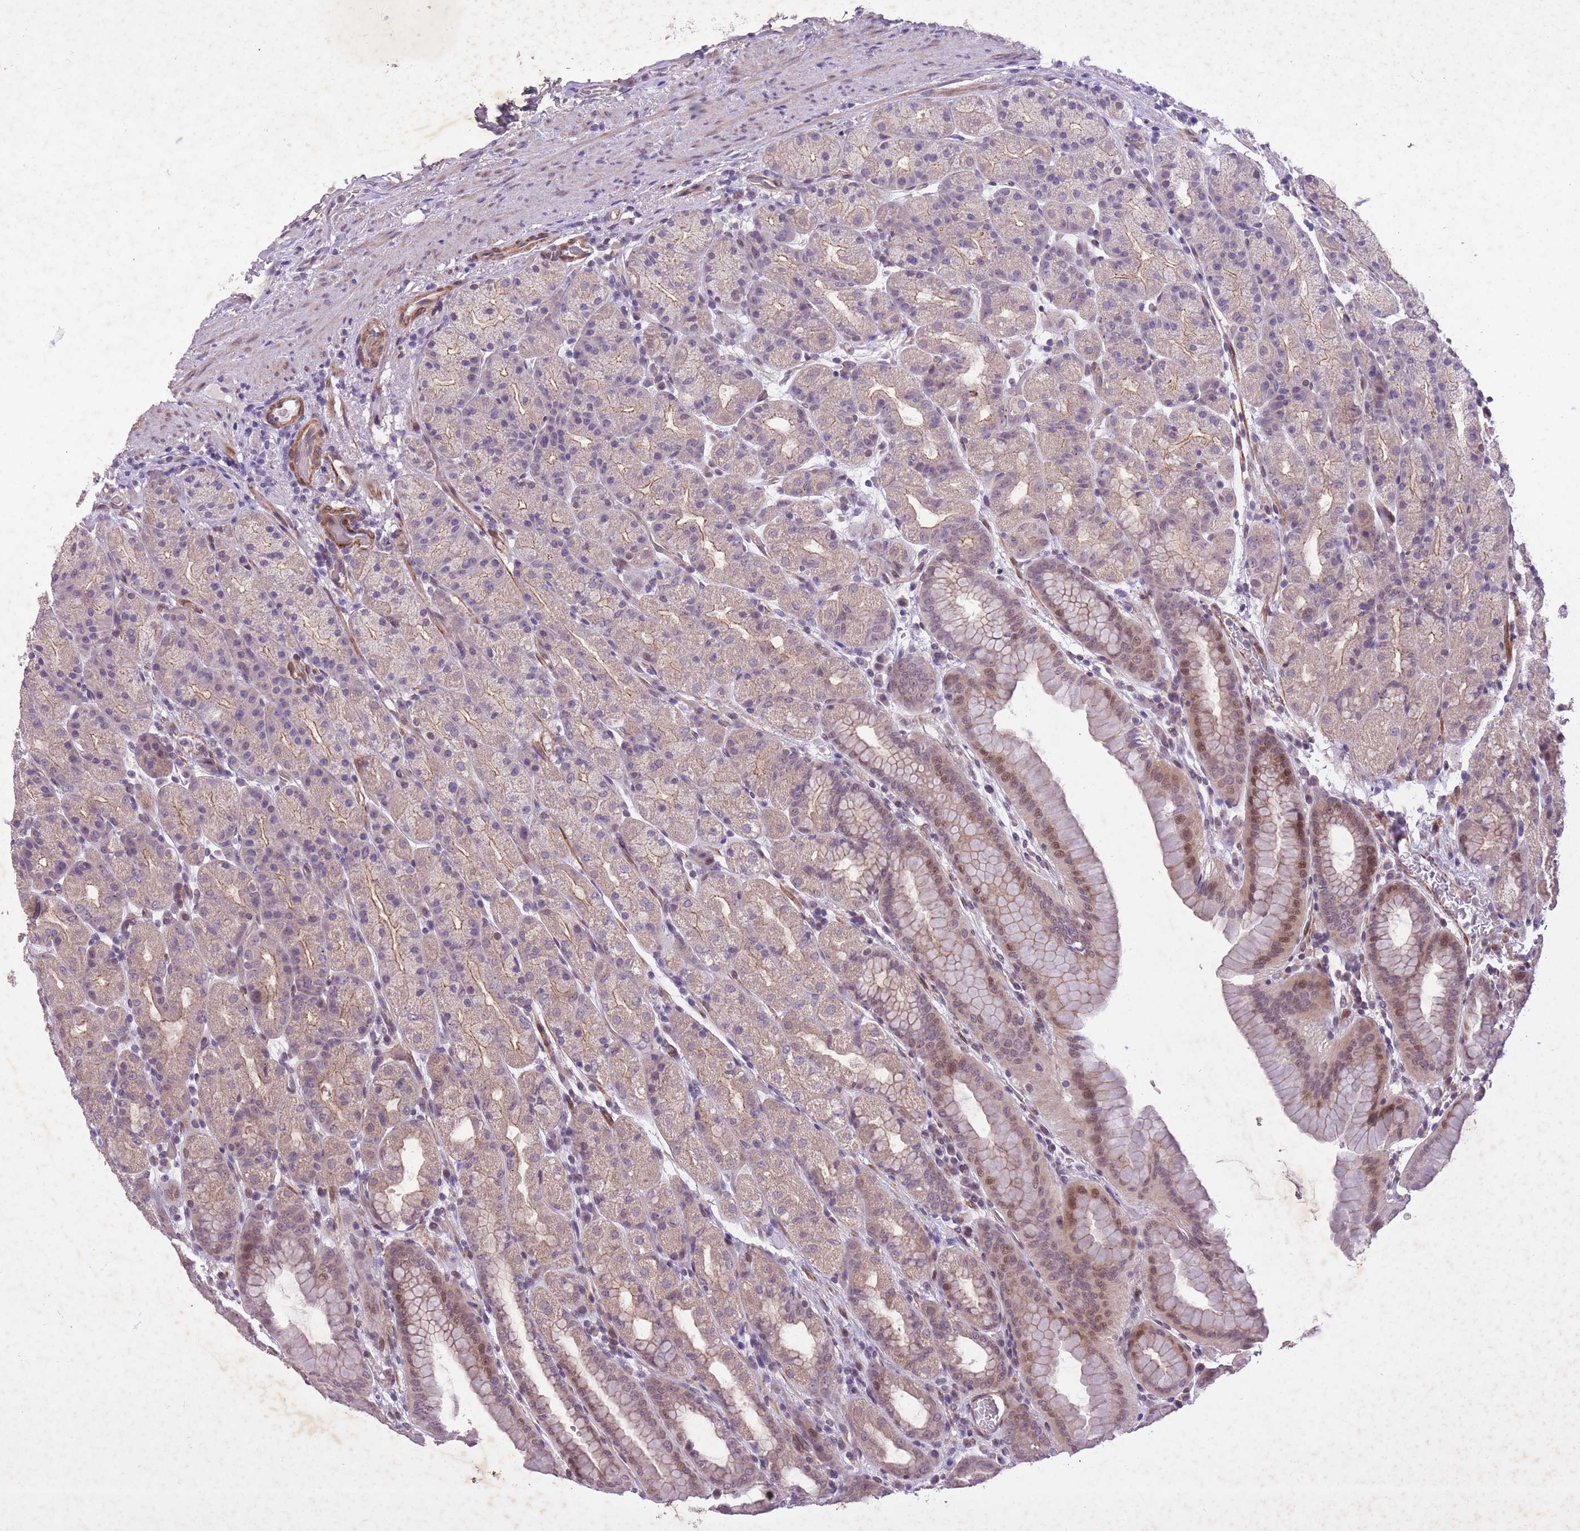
{"staining": {"intensity": "moderate", "quantity": "25%-75%", "location": "cytoplasmic/membranous,nuclear"}, "tissue": "stomach", "cell_type": "Glandular cells", "image_type": "normal", "snomed": [{"axis": "morphology", "description": "Normal tissue, NOS"}, {"axis": "topography", "description": "Stomach, upper"}, {"axis": "topography", "description": "Stomach"}], "caption": "Glandular cells demonstrate medium levels of moderate cytoplasmic/membranous,nuclear positivity in approximately 25%-75% of cells in normal stomach.", "gene": "CBX6", "patient": {"sex": "male", "age": 68}}